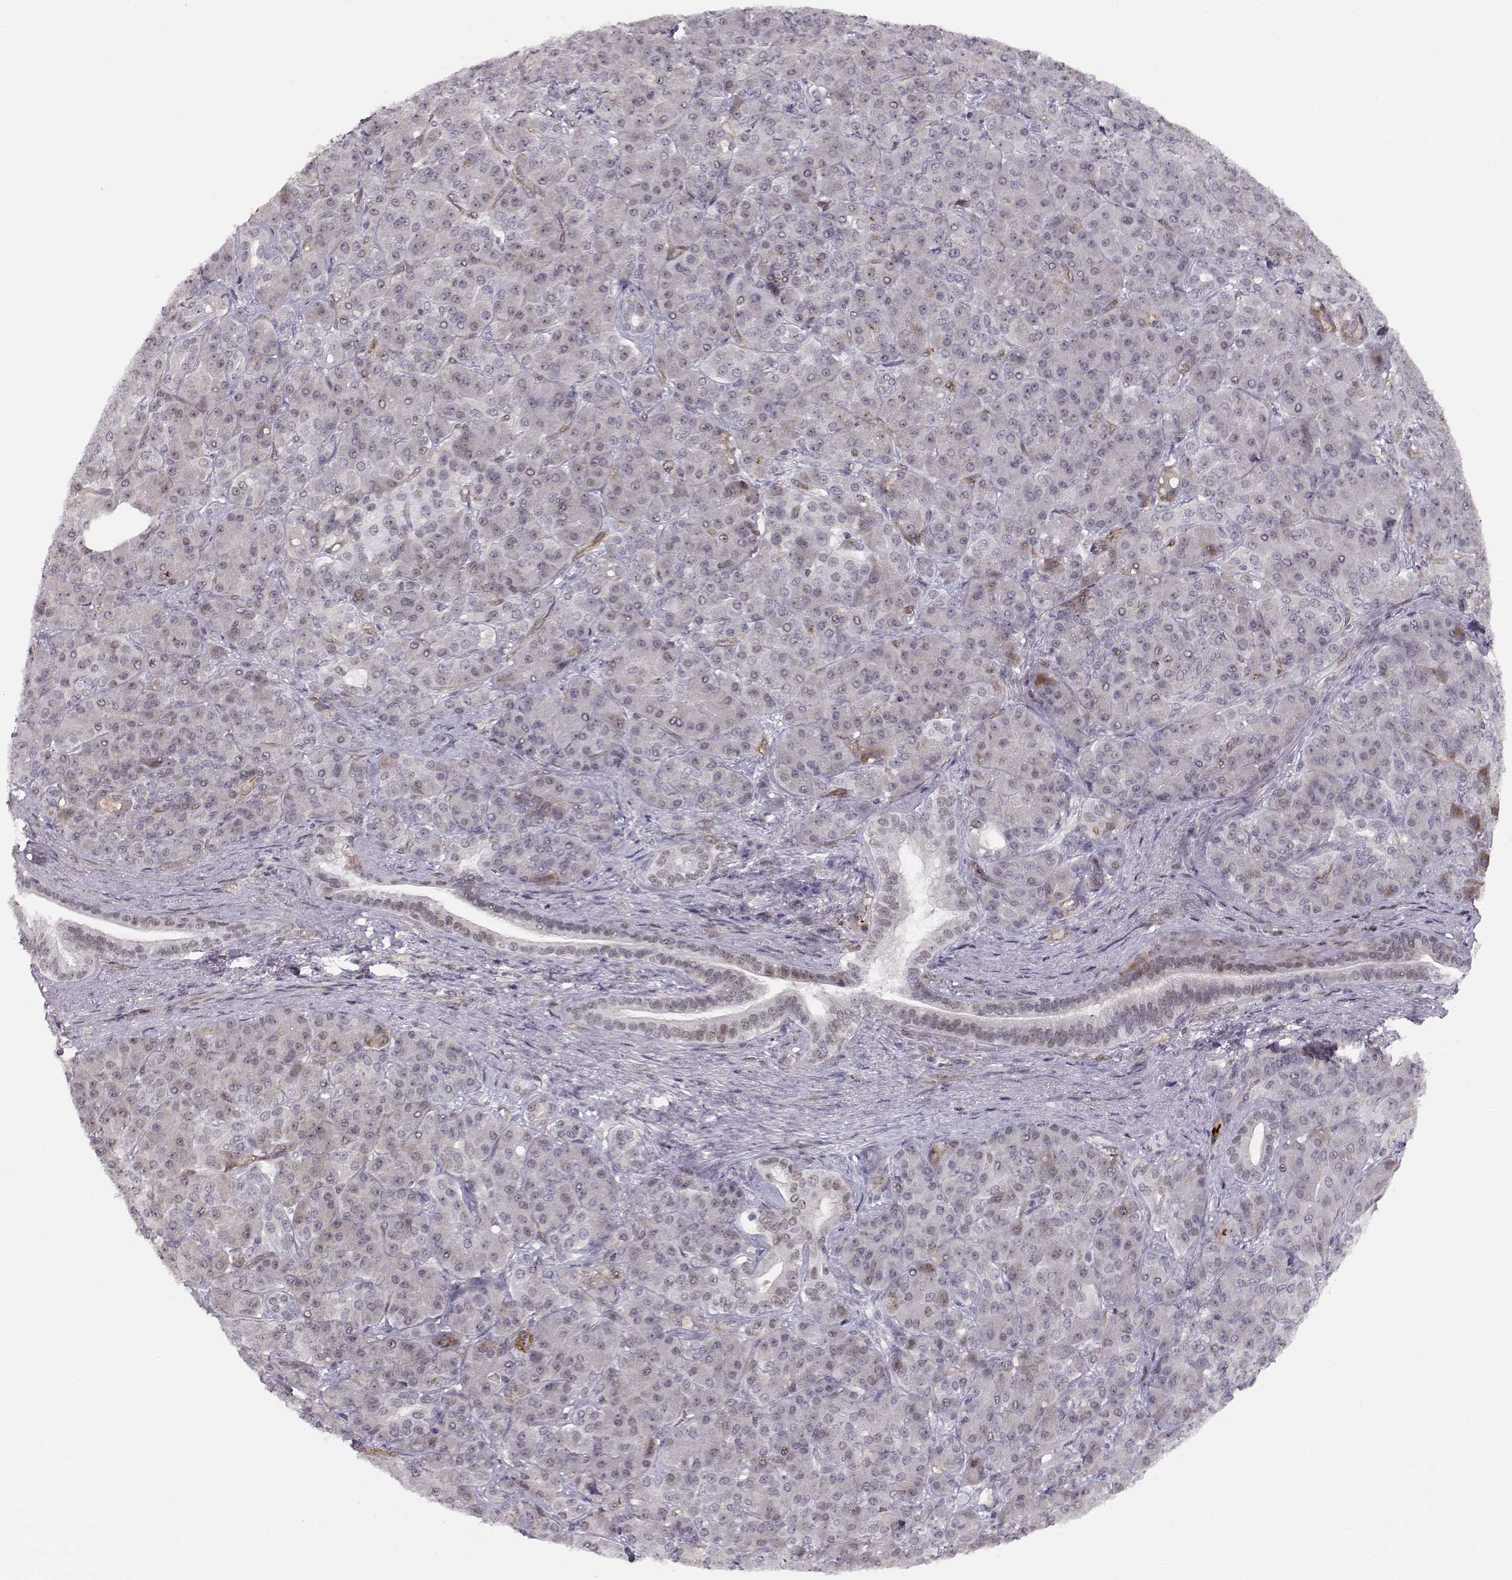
{"staining": {"intensity": "weak", "quantity": "<25%", "location": "cytoplasmic/membranous"}, "tissue": "pancreatic cancer", "cell_type": "Tumor cells", "image_type": "cancer", "snomed": [{"axis": "morphology", "description": "Normal tissue, NOS"}, {"axis": "morphology", "description": "Inflammation, NOS"}, {"axis": "morphology", "description": "Adenocarcinoma, NOS"}, {"axis": "topography", "description": "Pancreas"}], "caption": "This is an immunohistochemistry photomicrograph of pancreatic adenocarcinoma. There is no expression in tumor cells.", "gene": "CIR1", "patient": {"sex": "male", "age": 57}}